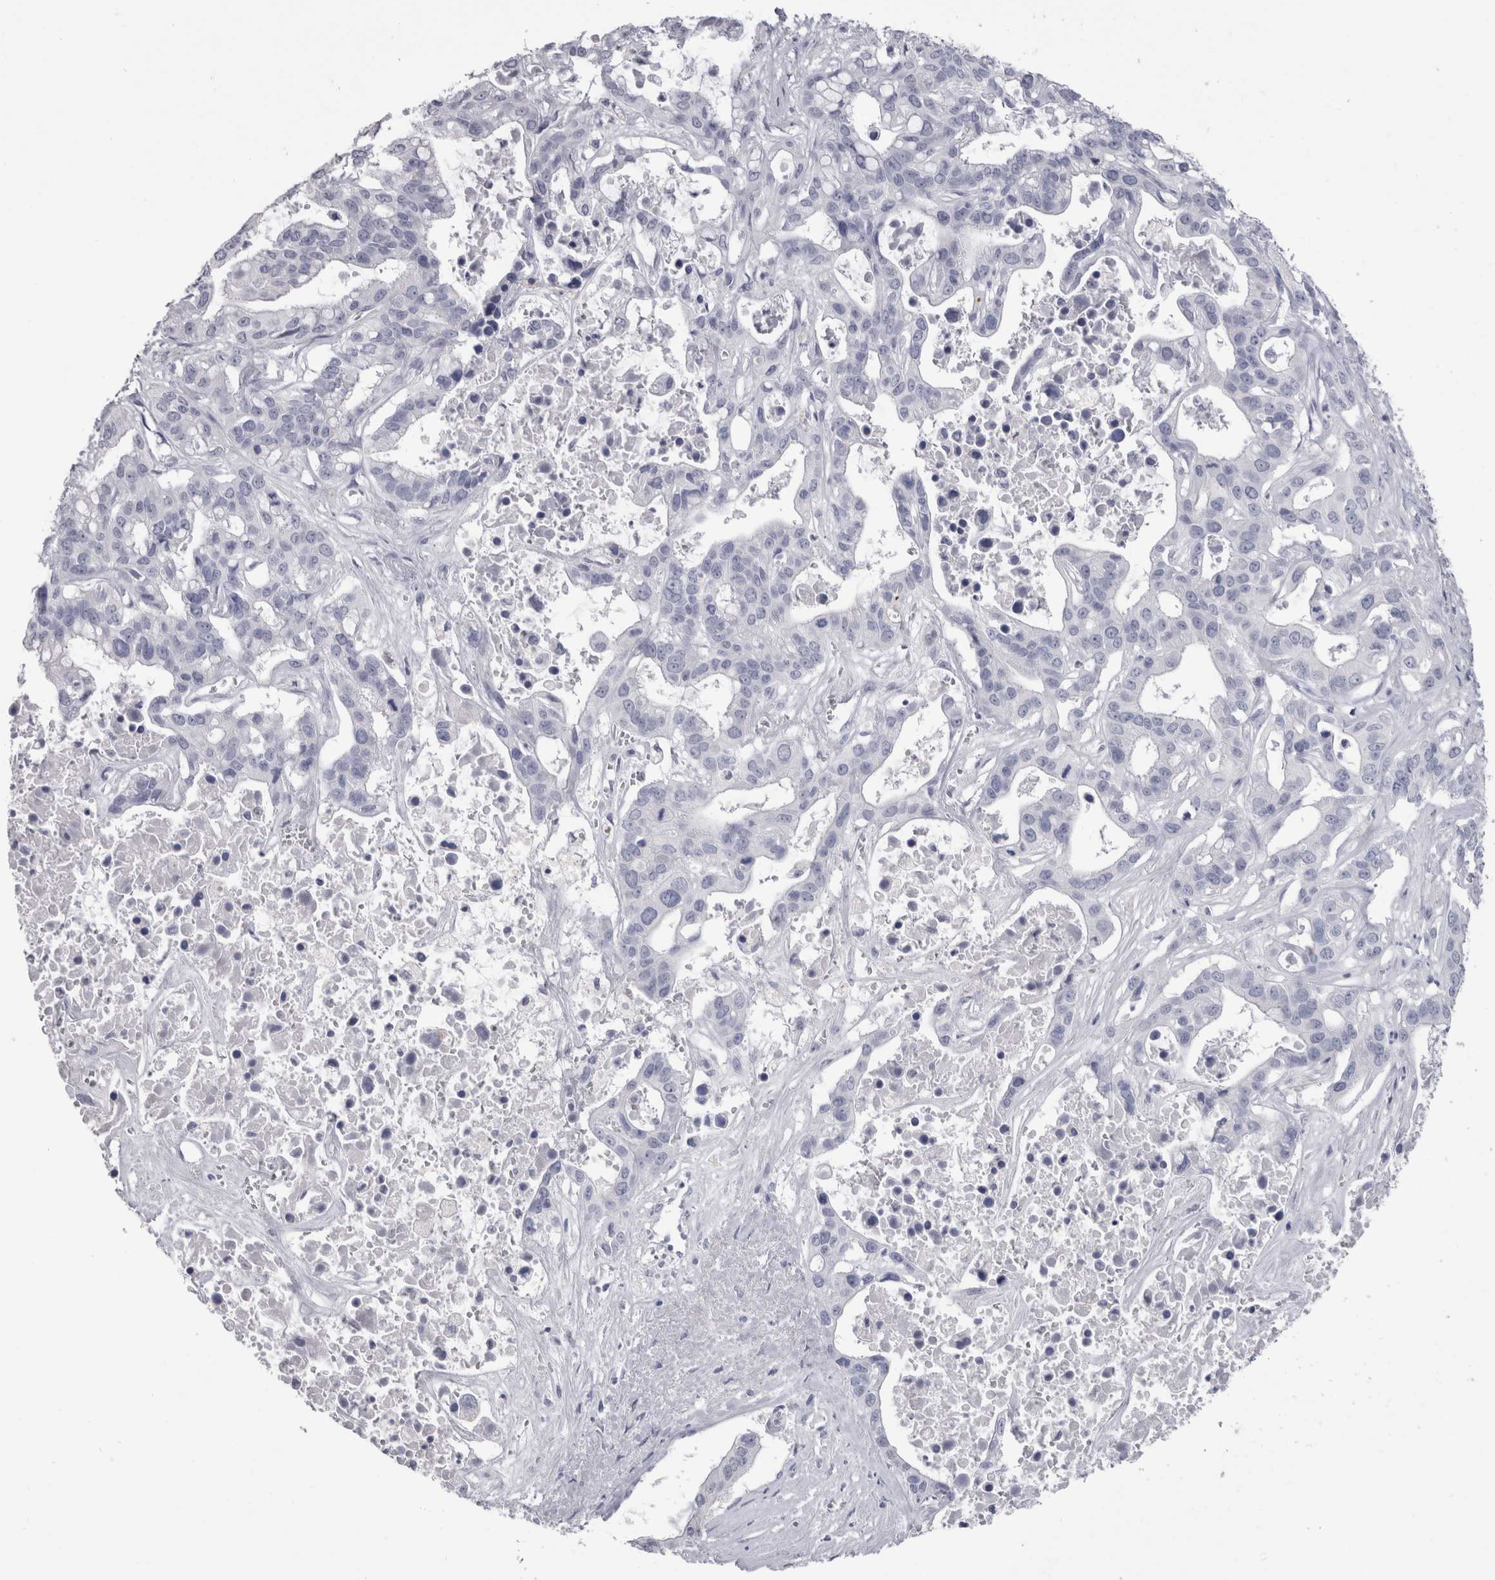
{"staining": {"intensity": "negative", "quantity": "none", "location": "none"}, "tissue": "liver cancer", "cell_type": "Tumor cells", "image_type": "cancer", "snomed": [{"axis": "morphology", "description": "Cholangiocarcinoma"}, {"axis": "topography", "description": "Liver"}], "caption": "This image is of liver cholangiocarcinoma stained with immunohistochemistry (IHC) to label a protein in brown with the nuclei are counter-stained blue. There is no expression in tumor cells. (DAB (3,3'-diaminobenzidine) immunohistochemistry (IHC) with hematoxylin counter stain).", "gene": "PTH", "patient": {"sex": "female", "age": 65}}